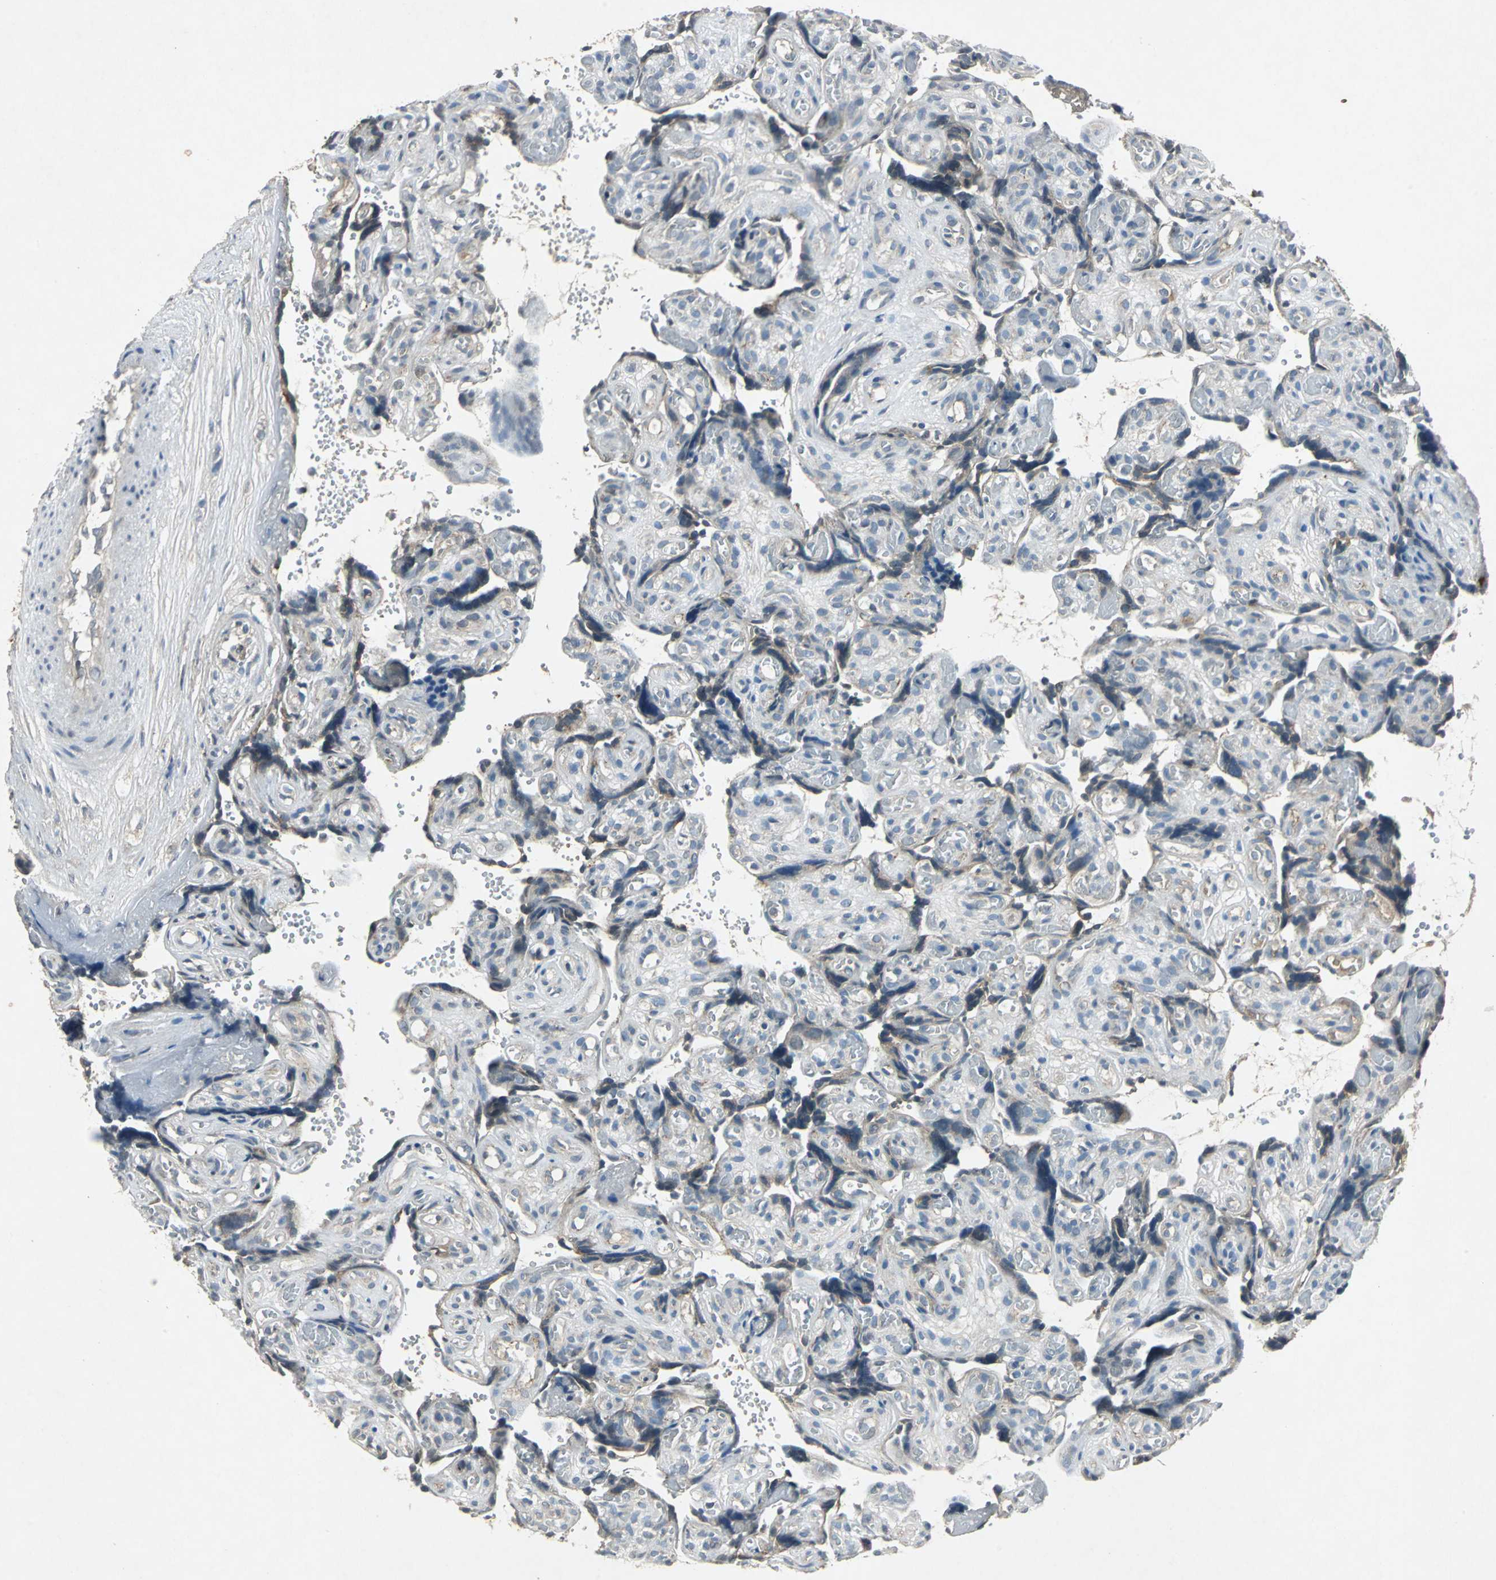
{"staining": {"intensity": "weak", "quantity": "25%-75%", "location": "cytoplasmic/membranous"}, "tissue": "placenta", "cell_type": "Decidual cells", "image_type": "normal", "snomed": [{"axis": "morphology", "description": "Normal tissue, NOS"}, {"axis": "topography", "description": "Placenta"}], "caption": "Immunohistochemistry (IHC) micrograph of normal placenta: human placenta stained using immunohistochemistry displays low levels of weak protein expression localized specifically in the cytoplasmic/membranous of decidual cells, appearing as a cytoplasmic/membranous brown color.", "gene": "SLC2A13", "patient": {"sex": "female", "age": 30}}